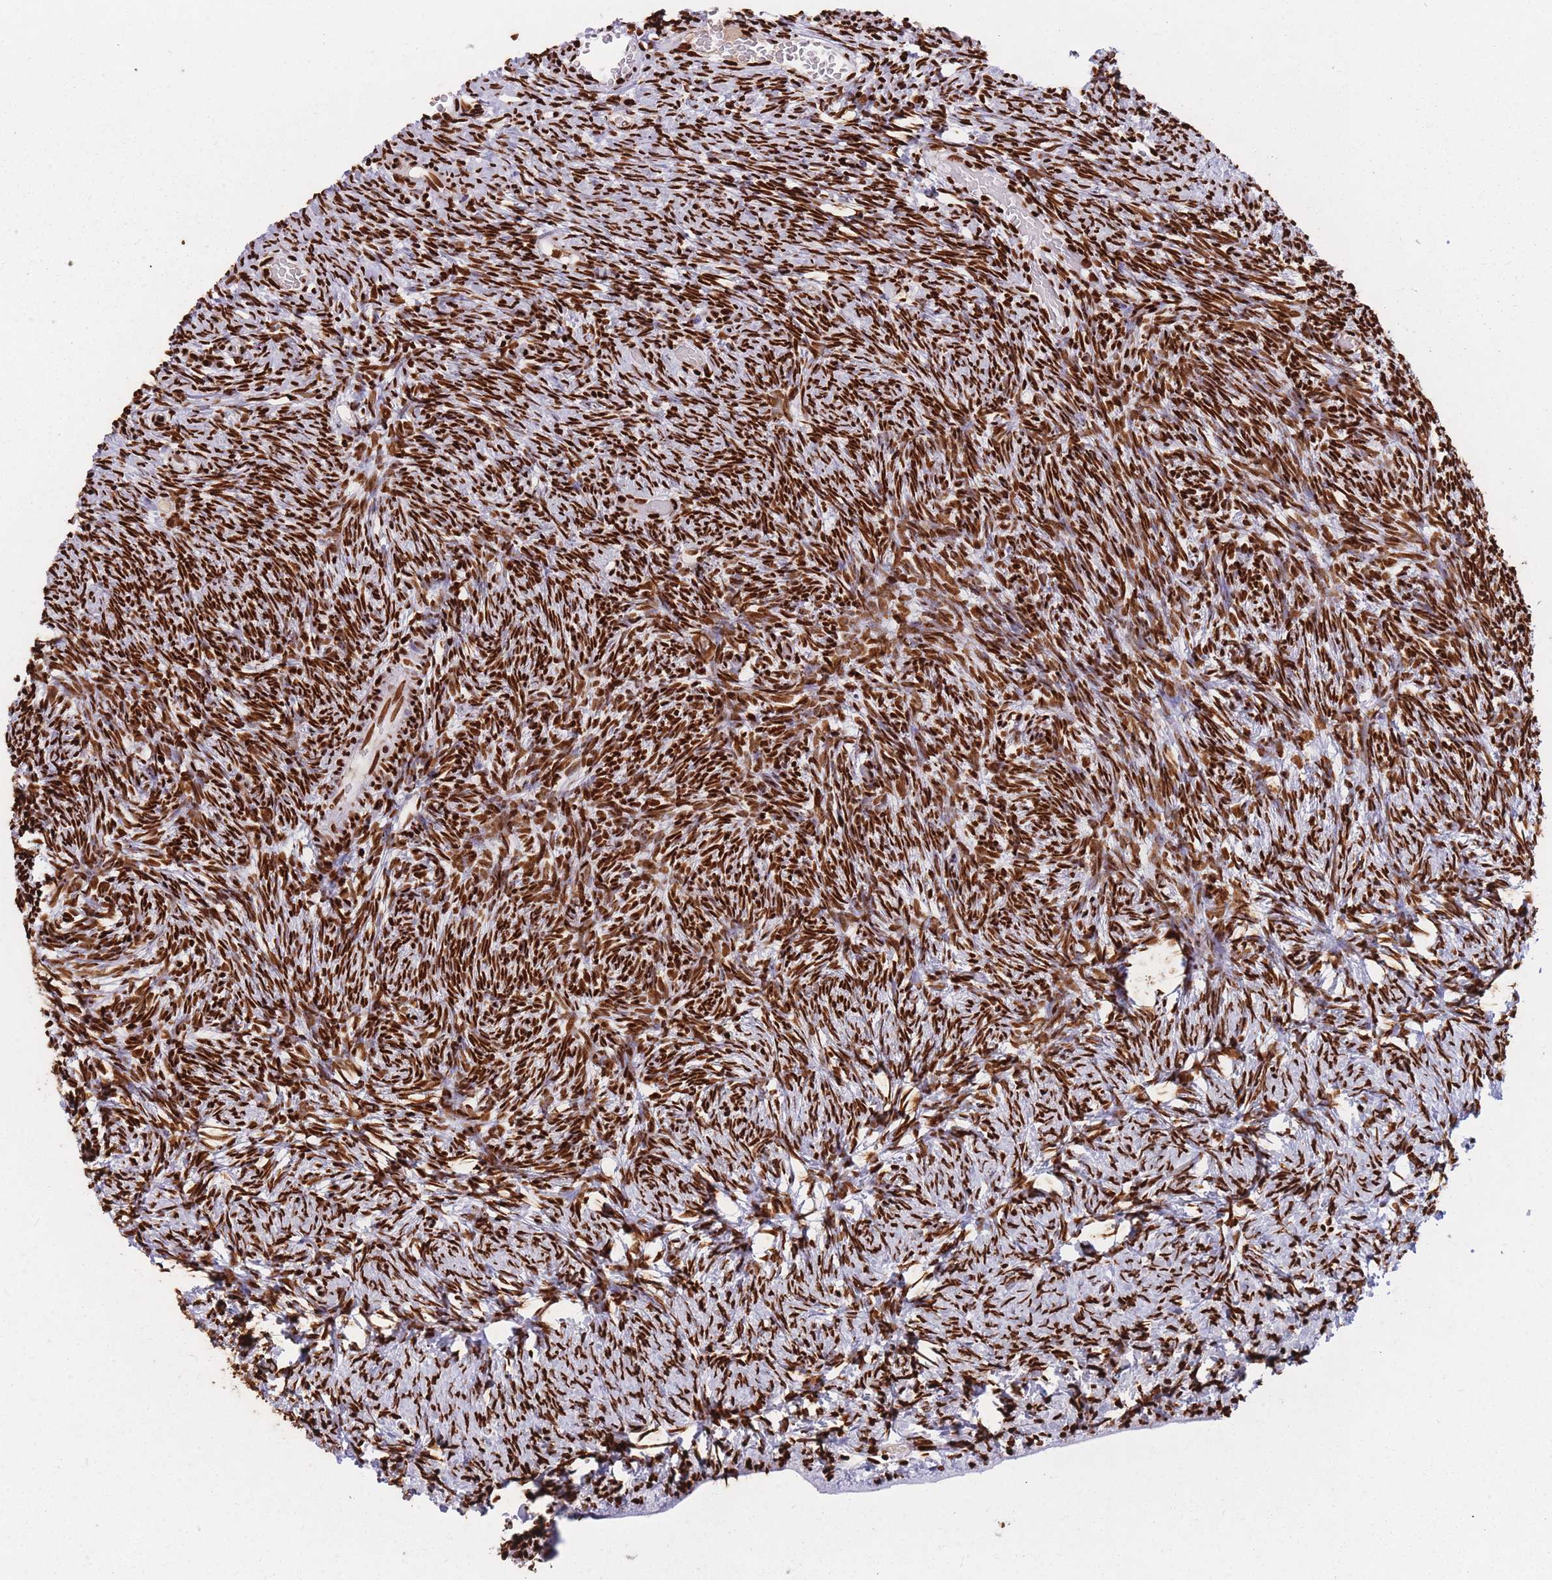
{"staining": {"intensity": "strong", "quantity": ">75%", "location": "nuclear"}, "tissue": "ovary", "cell_type": "Ovarian stroma cells", "image_type": "normal", "snomed": [{"axis": "morphology", "description": "Normal tissue, NOS"}, {"axis": "topography", "description": "Ovary"}], "caption": "IHC photomicrograph of normal ovary: ovary stained using IHC reveals high levels of strong protein expression localized specifically in the nuclear of ovarian stroma cells, appearing as a nuclear brown color.", "gene": "HNRNPUL1", "patient": {"sex": "female", "age": 39}}